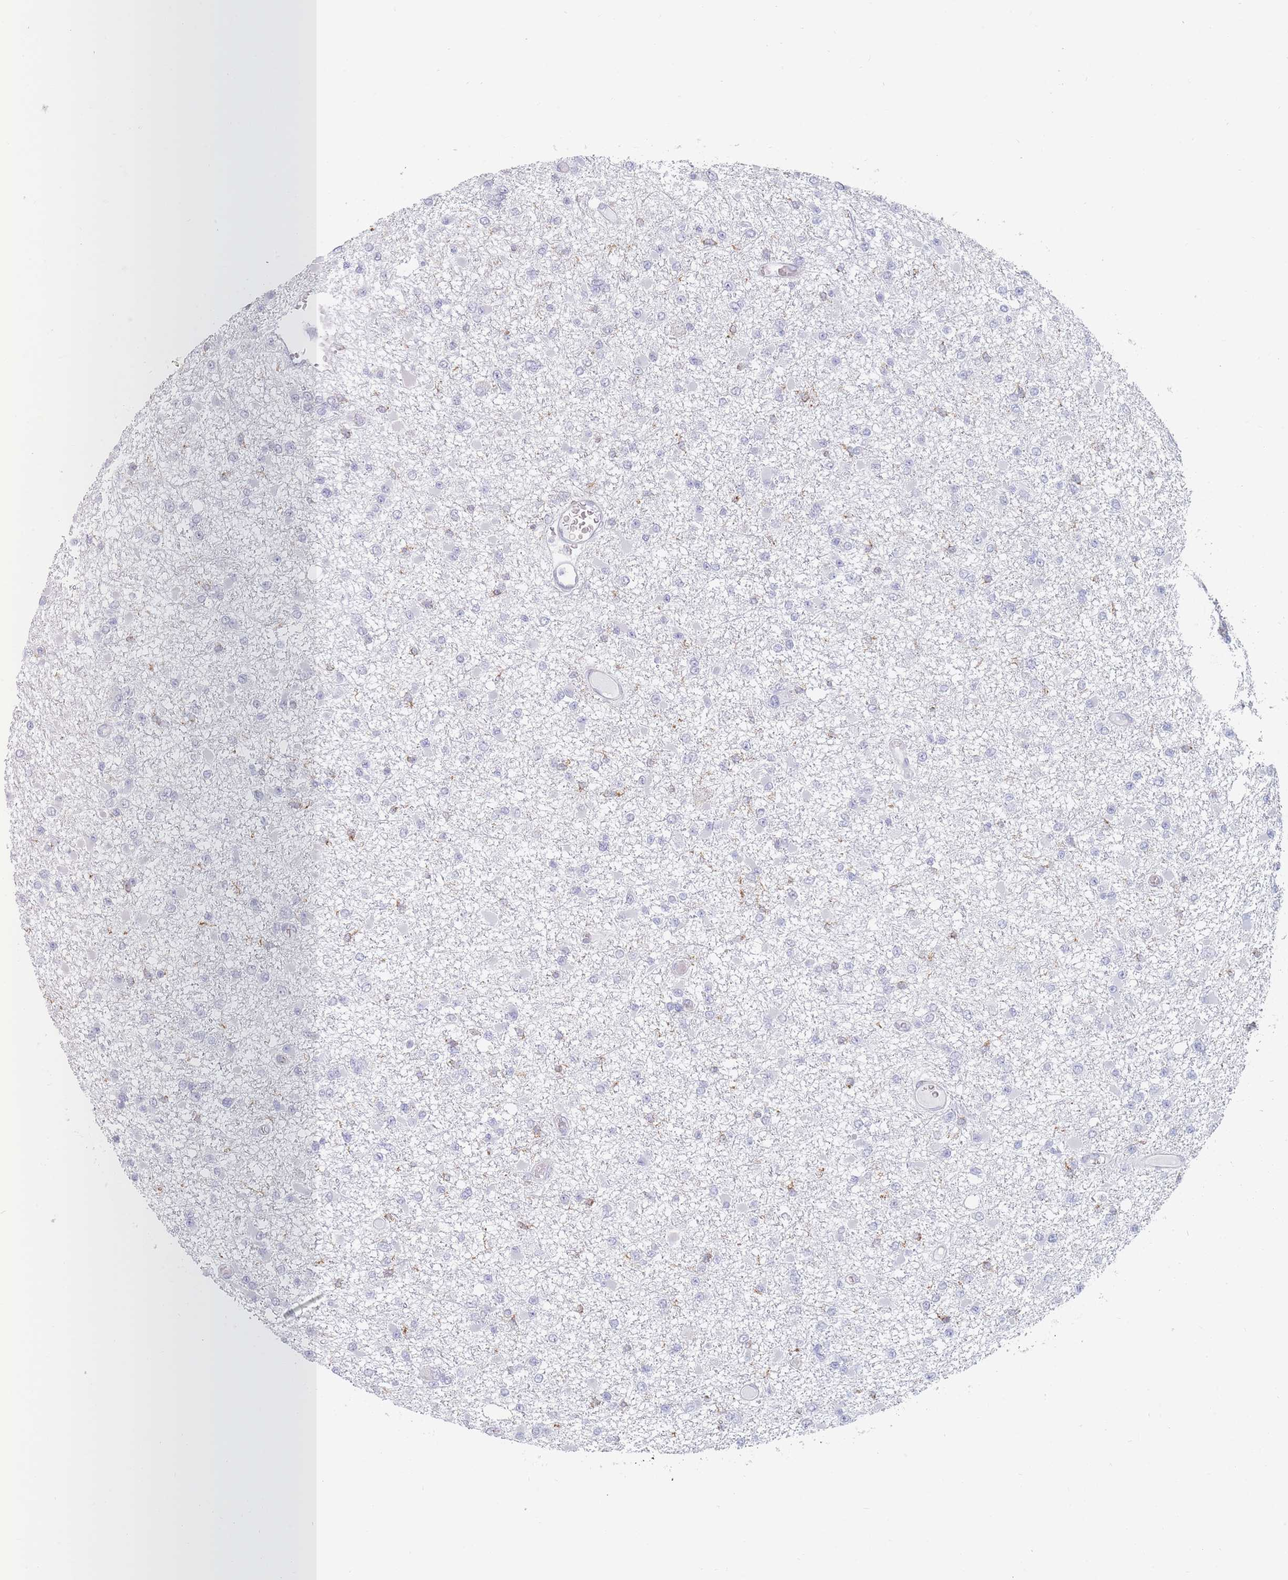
{"staining": {"intensity": "negative", "quantity": "none", "location": "none"}, "tissue": "glioma", "cell_type": "Tumor cells", "image_type": "cancer", "snomed": [{"axis": "morphology", "description": "Glioma, malignant, Low grade"}, {"axis": "topography", "description": "Brain"}], "caption": "A high-resolution photomicrograph shows IHC staining of glioma, which exhibits no significant expression in tumor cells.", "gene": "MAP1S", "patient": {"sex": "female", "age": 22}}